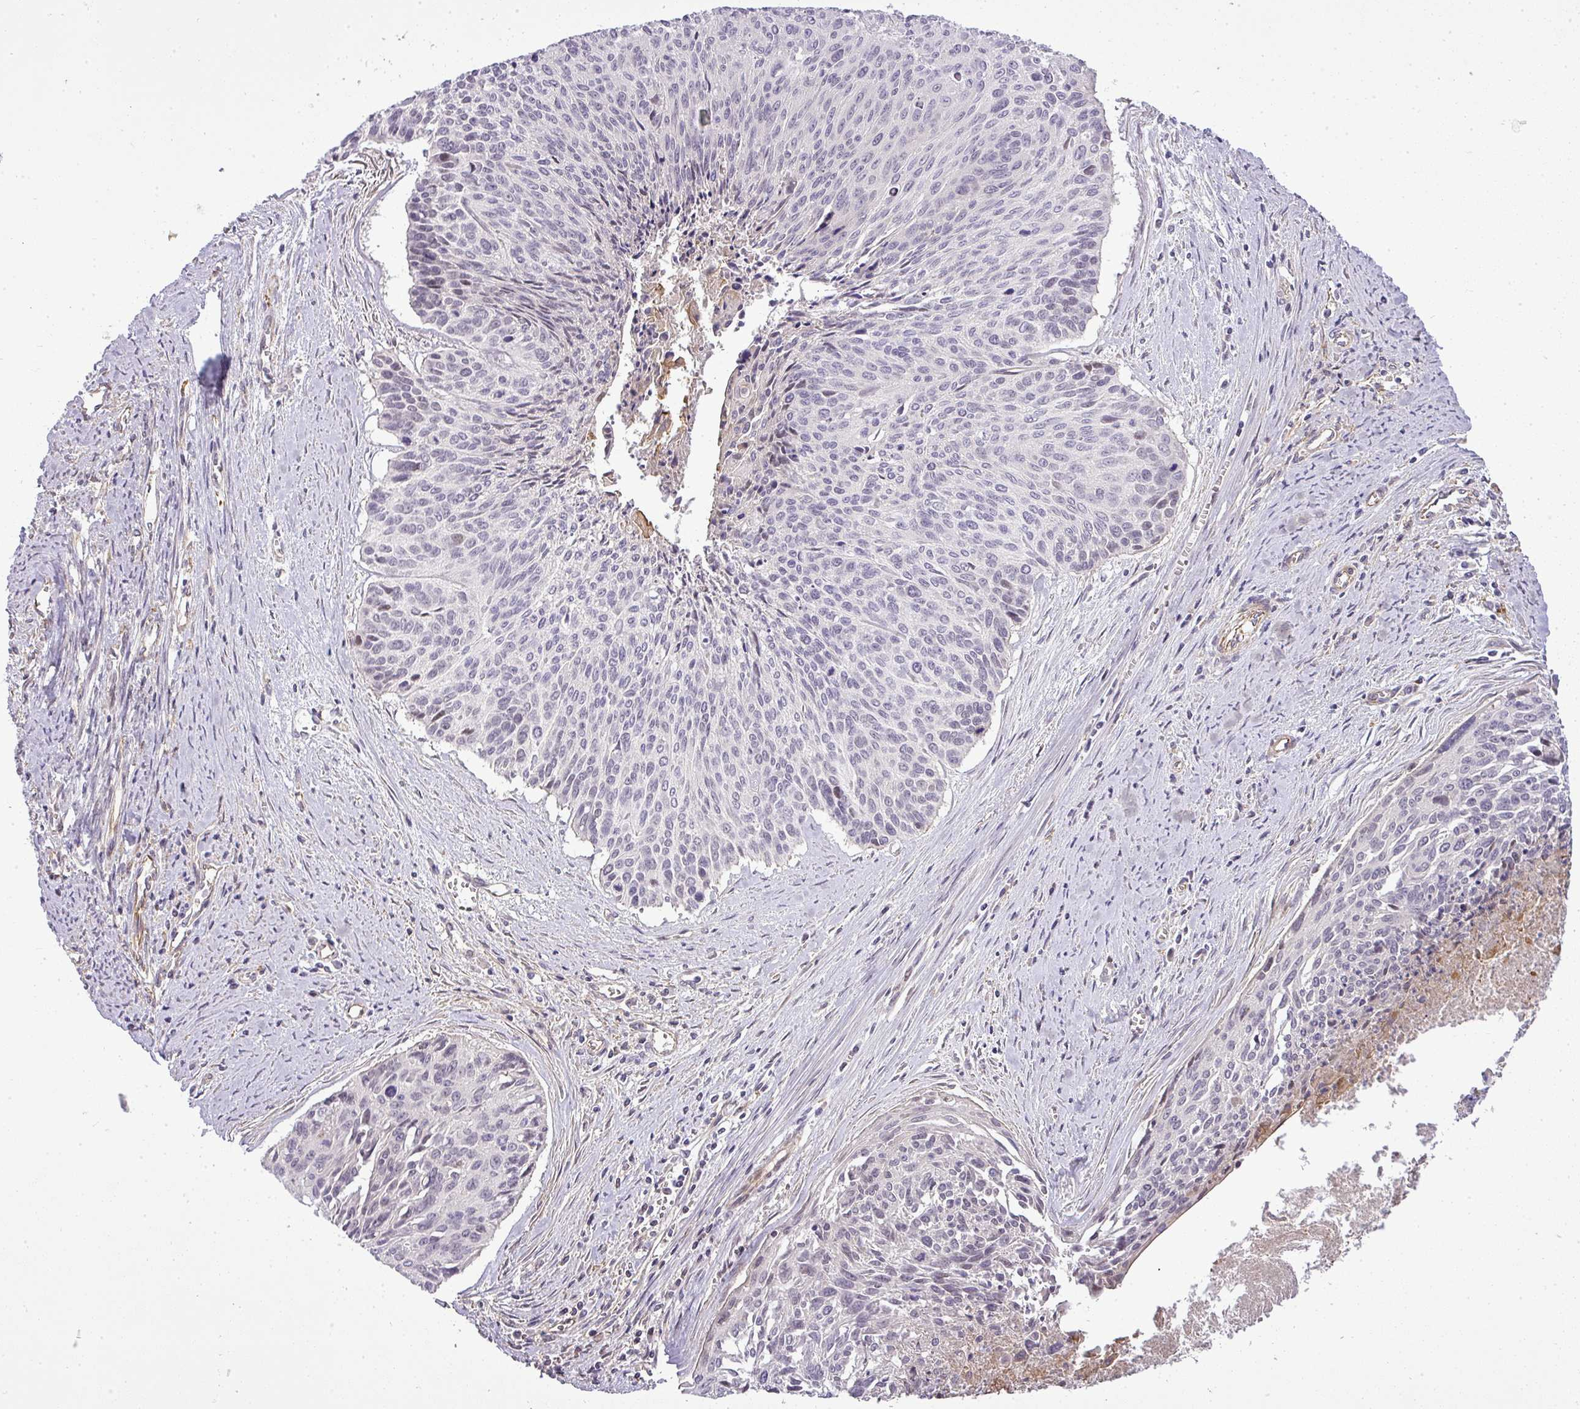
{"staining": {"intensity": "negative", "quantity": "none", "location": "none"}, "tissue": "cervical cancer", "cell_type": "Tumor cells", "image_type": "cancer", "snomed": [{"axis": "morphology", "description": "Squamous cell carcinoma, NOS"}, {"axis": "topography", "description": "Cervix"}], "caption": "Immunohistochemical staining of cervical cancer displays no significant positivity in tumor cells.", "gene": "PDRG1", "patient": {"sex": "female", "age": 55}}